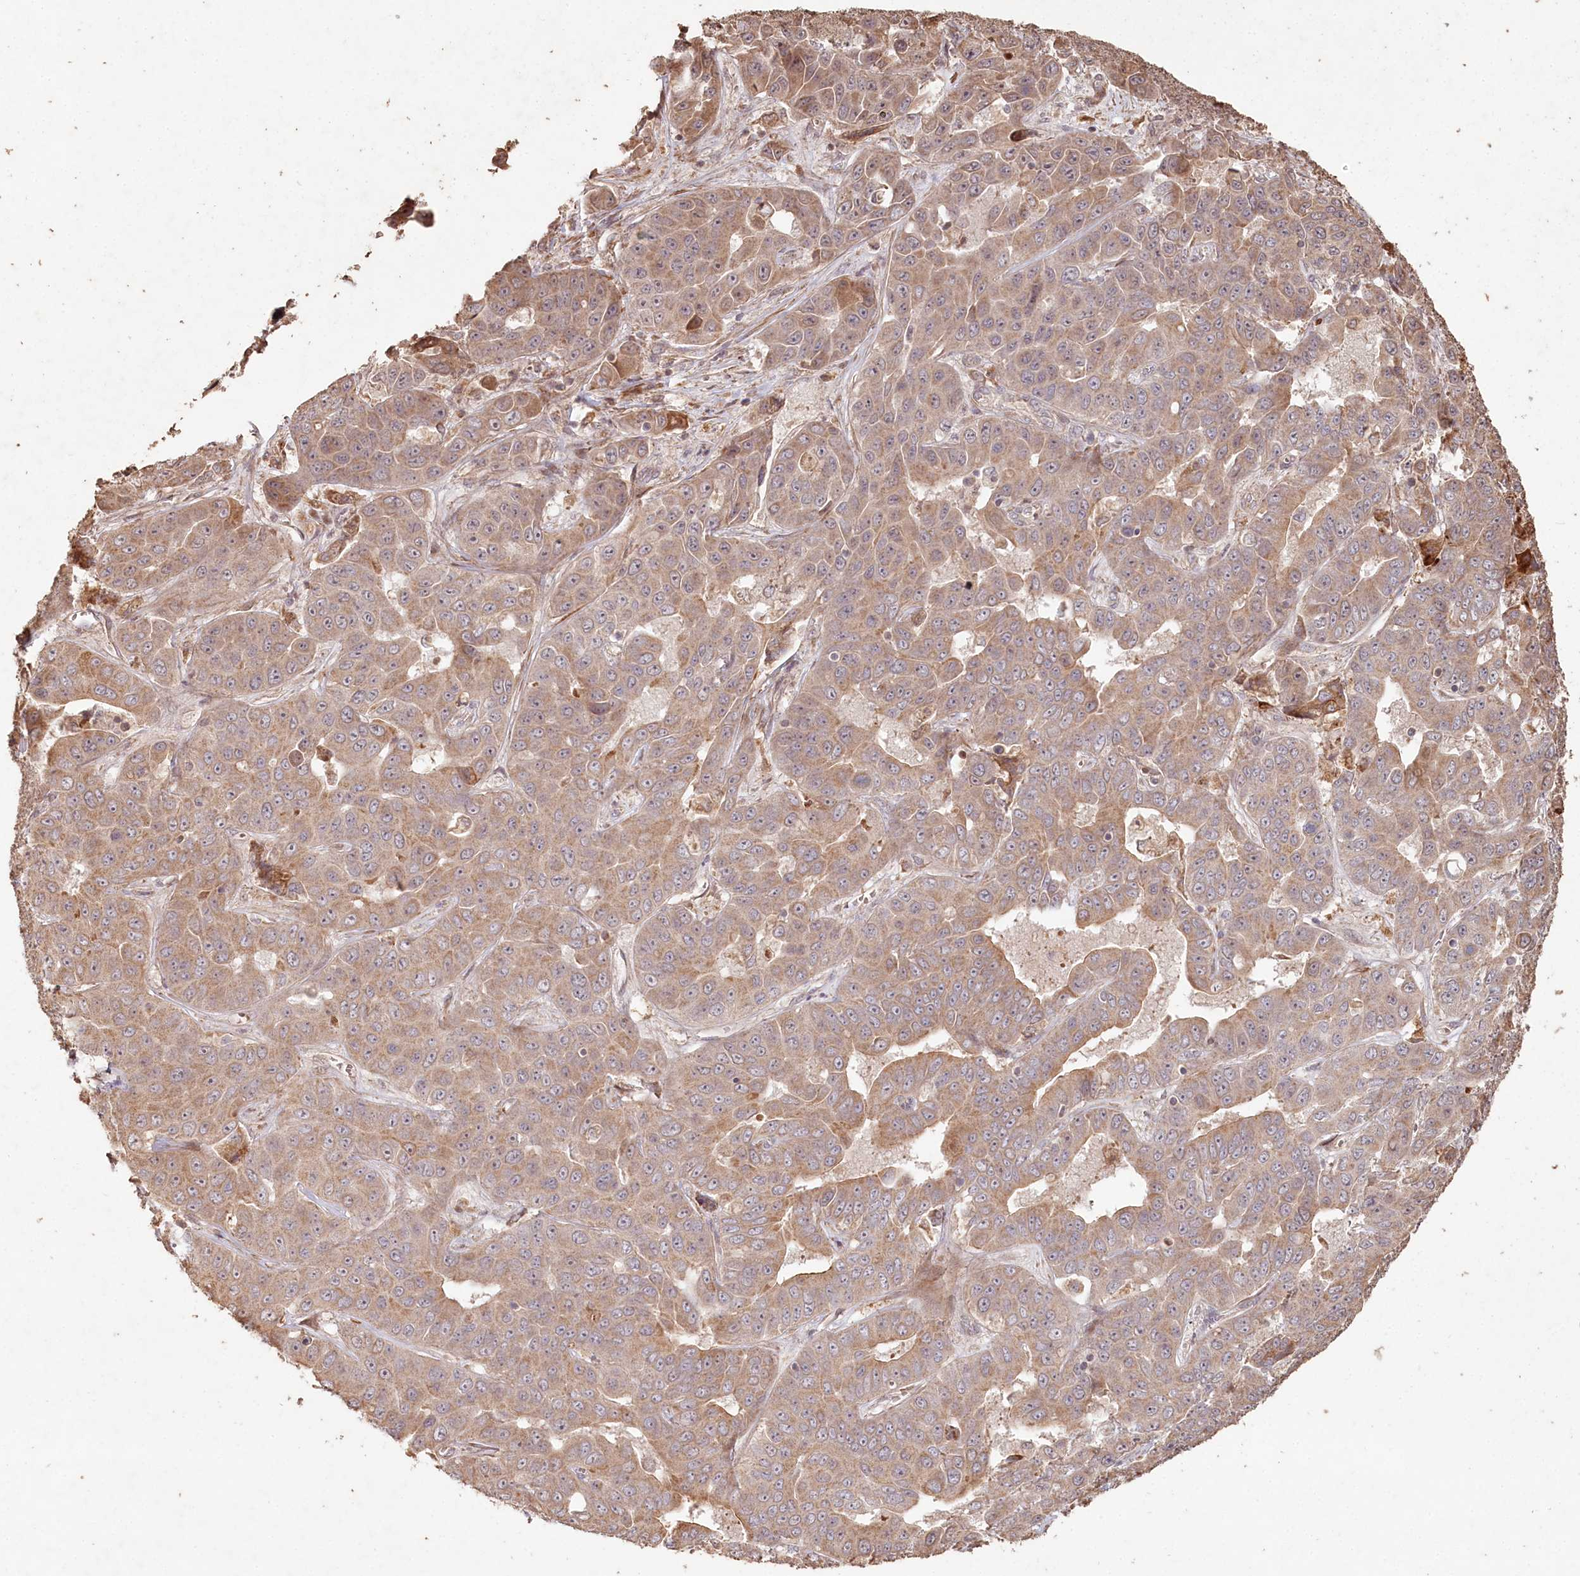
{"staining": {"intensity": "moderate", "quantity": ">75%", "location": "cytoplasmic/membranous"}, "tissue": "liver cancer", "cell_type": "Tumor cells", "image_type": "cancer", "snomed": [{"axis": "morphology", "description": "Cholangiocarcinoma"}, {"axis": "topography", "description": "Liver"}], "caption": "A brown stain labels moderate cytoplasmic/membranous expression of a protein in human cholangiocarcinoma (liver) tumor cells.", "gene": "HAL", "patient": {"sex": "female", "age": 52}}